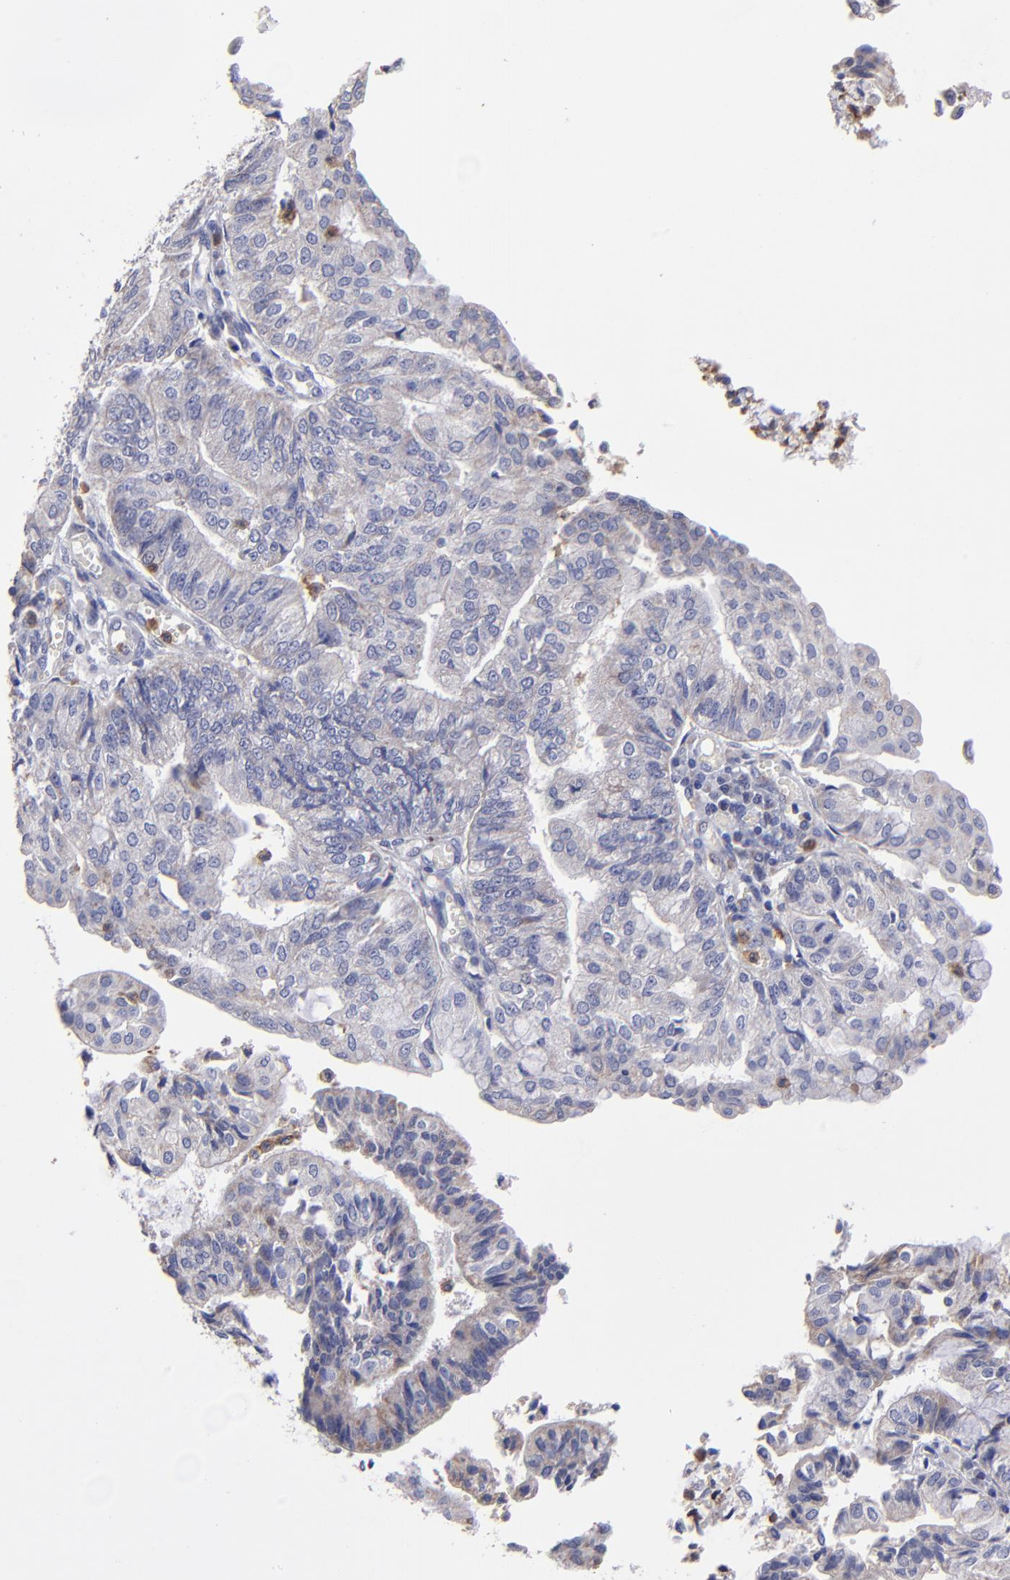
{"staining": {"intensity": "weak", "quantity": ">75%", "location": "cytoplasmic/membranous"}, "tissue": "endometrial cancer", "cell_type": "Tumor cells", "image_type": "cancer", "snomed": [{"axis": "morphology", "description": "Adenocarcinoma, NOS"}, {"axis": "topography", "description": "Endometrium"}], "caption": "Adenocarcinoma (endometrial) stained with DAB (3,3'-diaminobenzidine) immunohistochemistry (IHC) reveals low levels of weak cytoplasmic/membranous positivity in approximately >75% of tumor cells. The protein of interest is shown in brown color, while the nuclei are stained blue.", "gene": "FGR", "patient": {"sex": "female", "age": 59}}